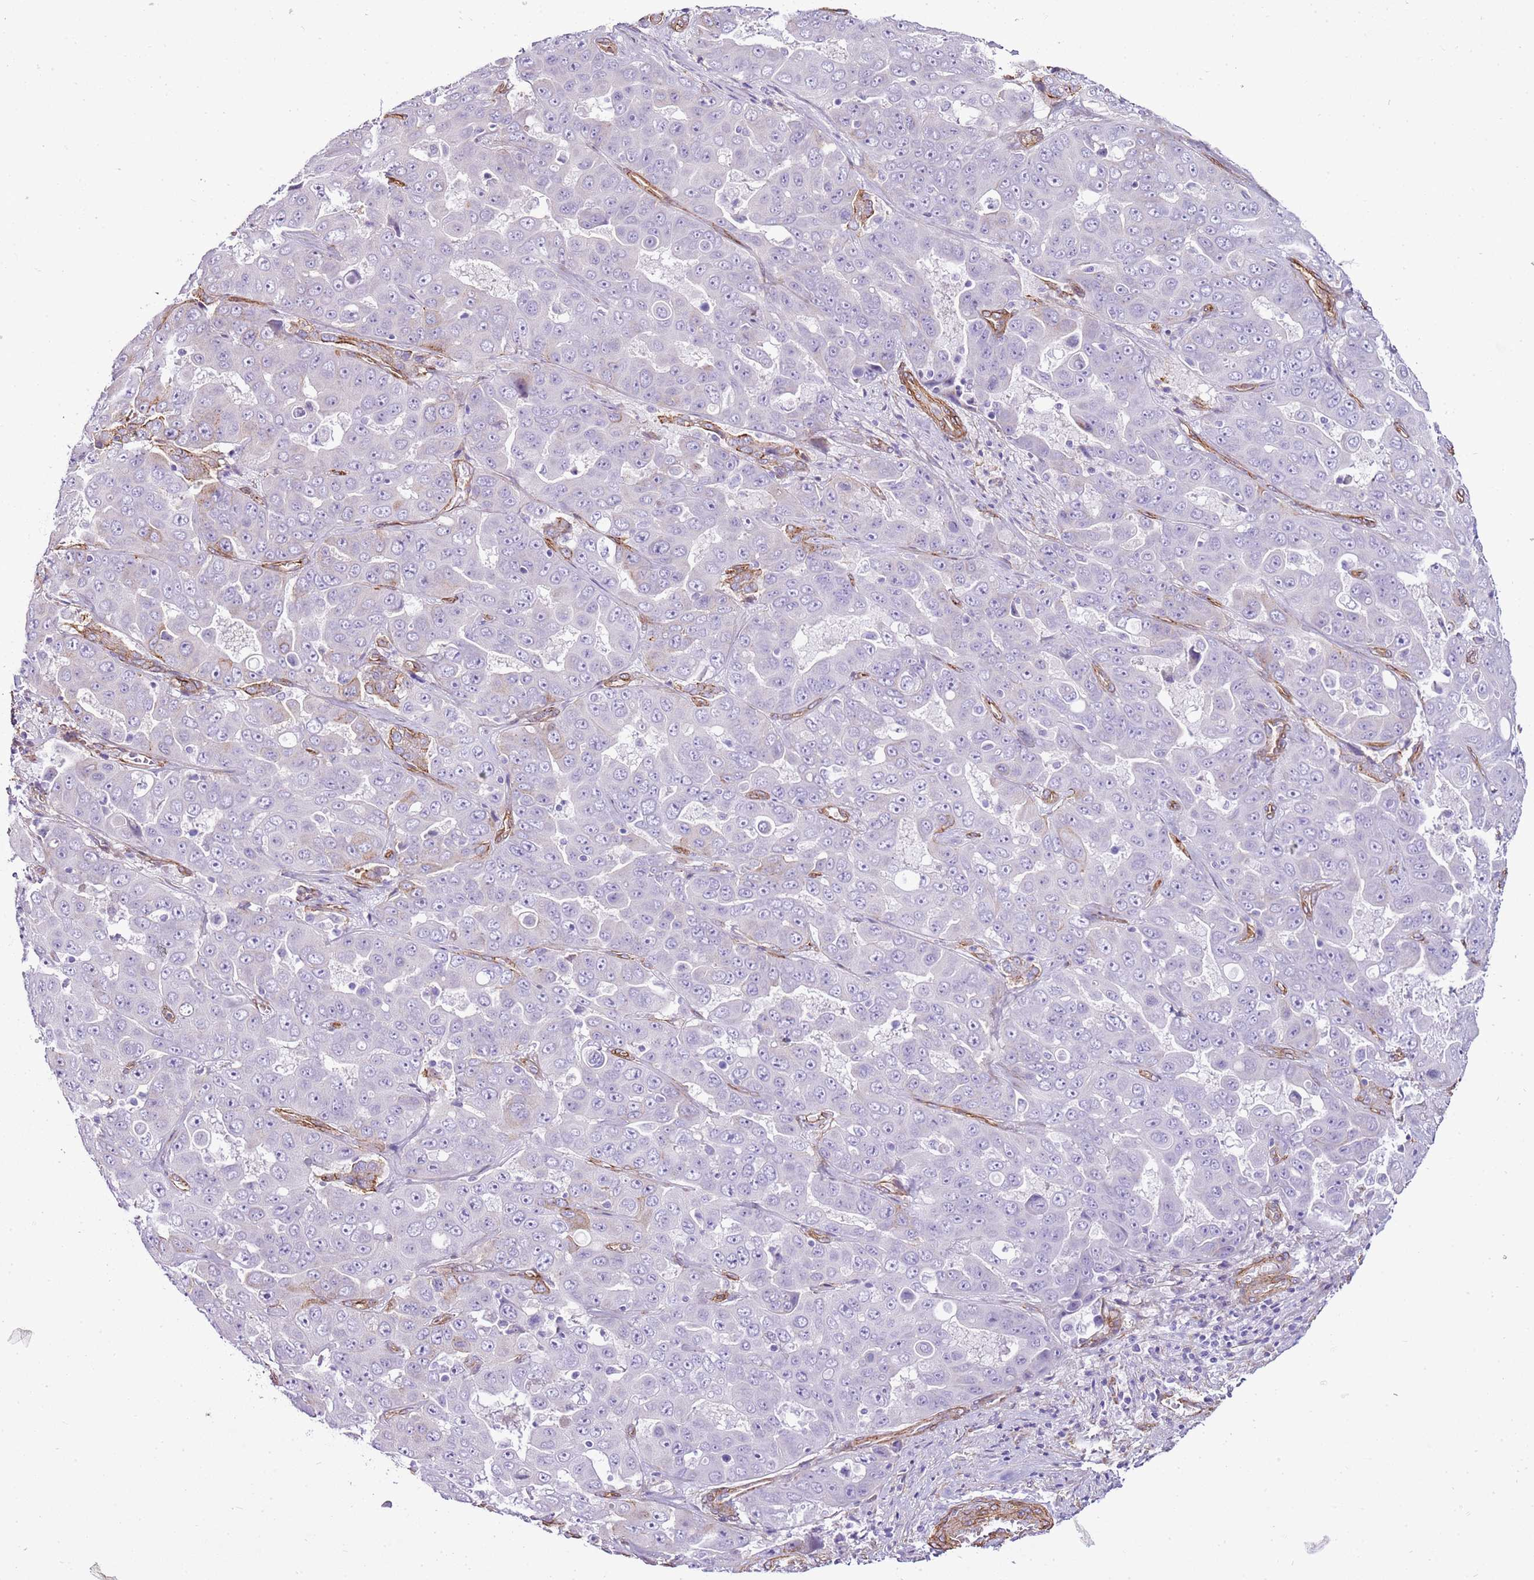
{"staining": {"intensity": "negative", "quantity": "none", "location": "none"}, "tissue": "liver cancer", "cell_type": "Tumor cells", "image_type": "cancer", "snomed": [{"axis": "morphology", "description": "Cholangiocarcinoma"}, {"axis": "topography", "description": "Liver"}], "caption": "Immunohistochemistry (IHC) of human liver cancer demonstrates no expression in tumor cells.", "gene": "CTDSPL", "patient": {"sex": "female", "age": 52}}